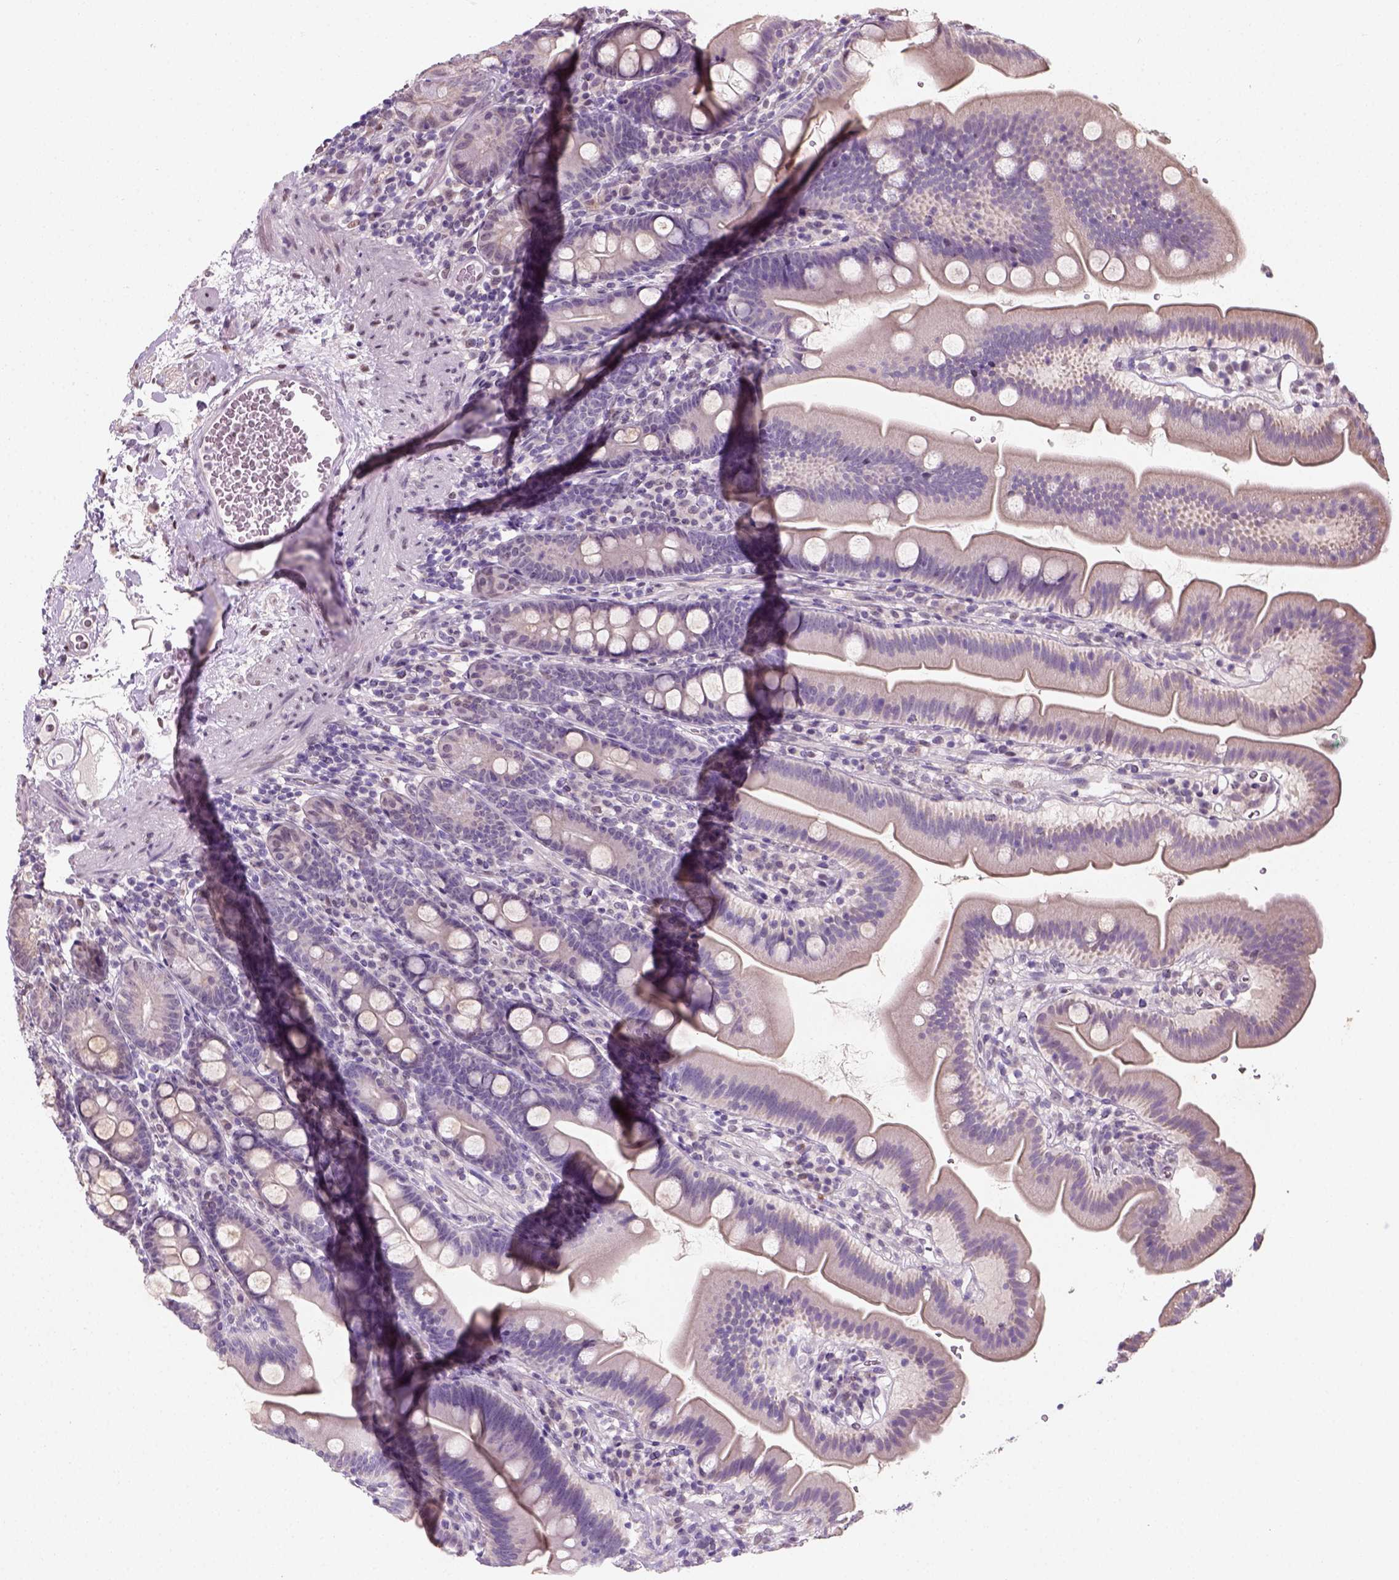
{"staining": {"intensity": "negative", "quantity": "none", "location": "none"}, "tissue": "duodenum", "cell_type": "Glandular cells", "image_type": "normal", "snomed": [{"axis": "morphology", "description": "Normal tissue, NOS"}, {"axis": "topography", "description": "Duodenum"}], "caption": "This is an immunohistochemistry histopathology image of normal duodenum. There is no positivity in glandular cells.", "gene": "C1orf112", "patient": {"sex": "female", "age": 67}}